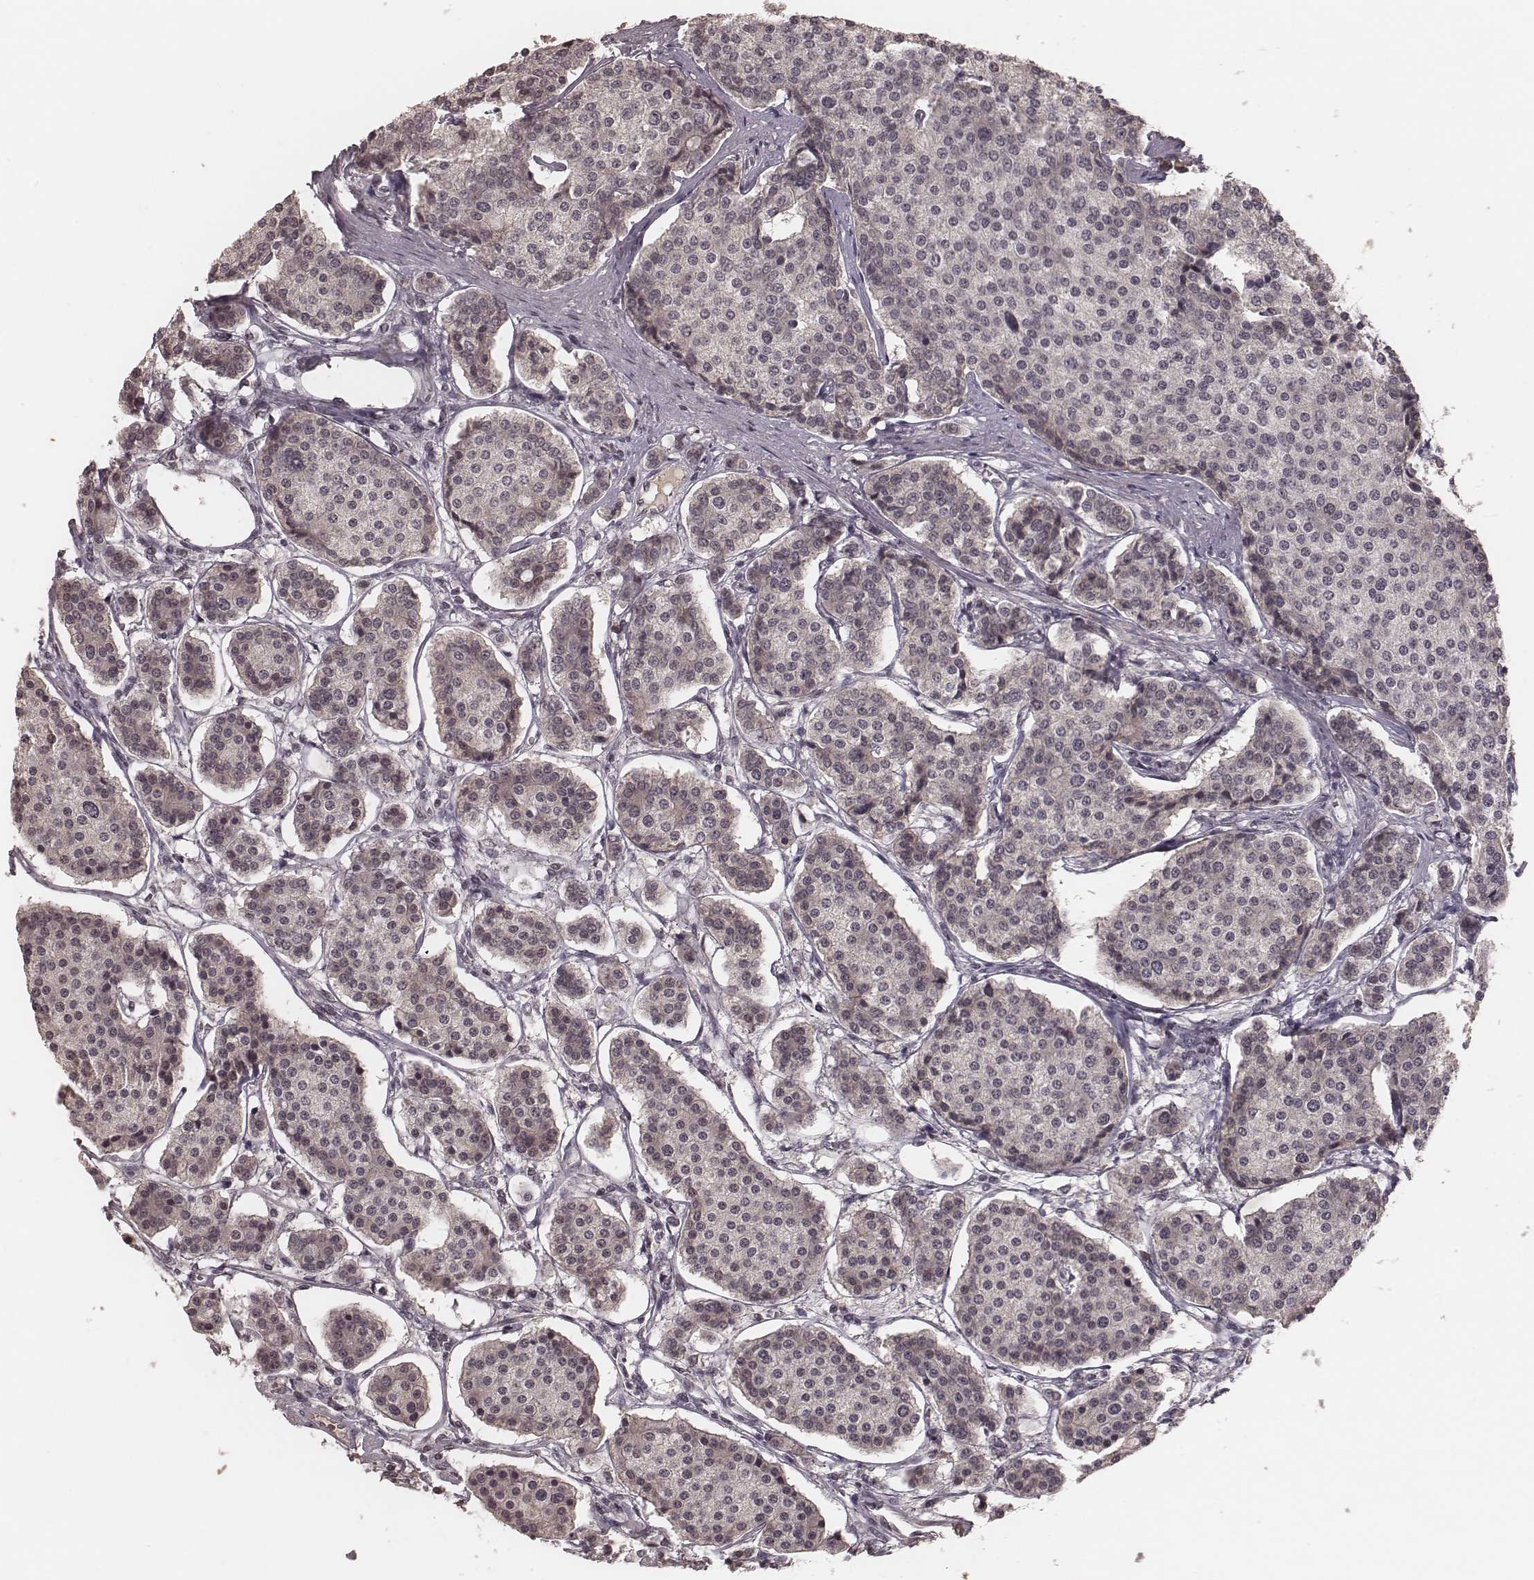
{"staining": {"intensity": "negative", "quantity": "none", "location": "none"}, "tissue": "carcinoid", "cell_type": "Tumor cells", "image_type": "cancer", "snomed": [{"axis": "morphology", "description": "Carcinoid, malignant, NOS"}, {"axis": "topography", "description": "Small intestine"}], "caption": "Image shows no significant protein positivity in tumor cells of carcinoid. (DAB immunohistochemistry (IHC), high magnification).", "gene": "IL5", "patient": {"sex": "female", "age": 65}}